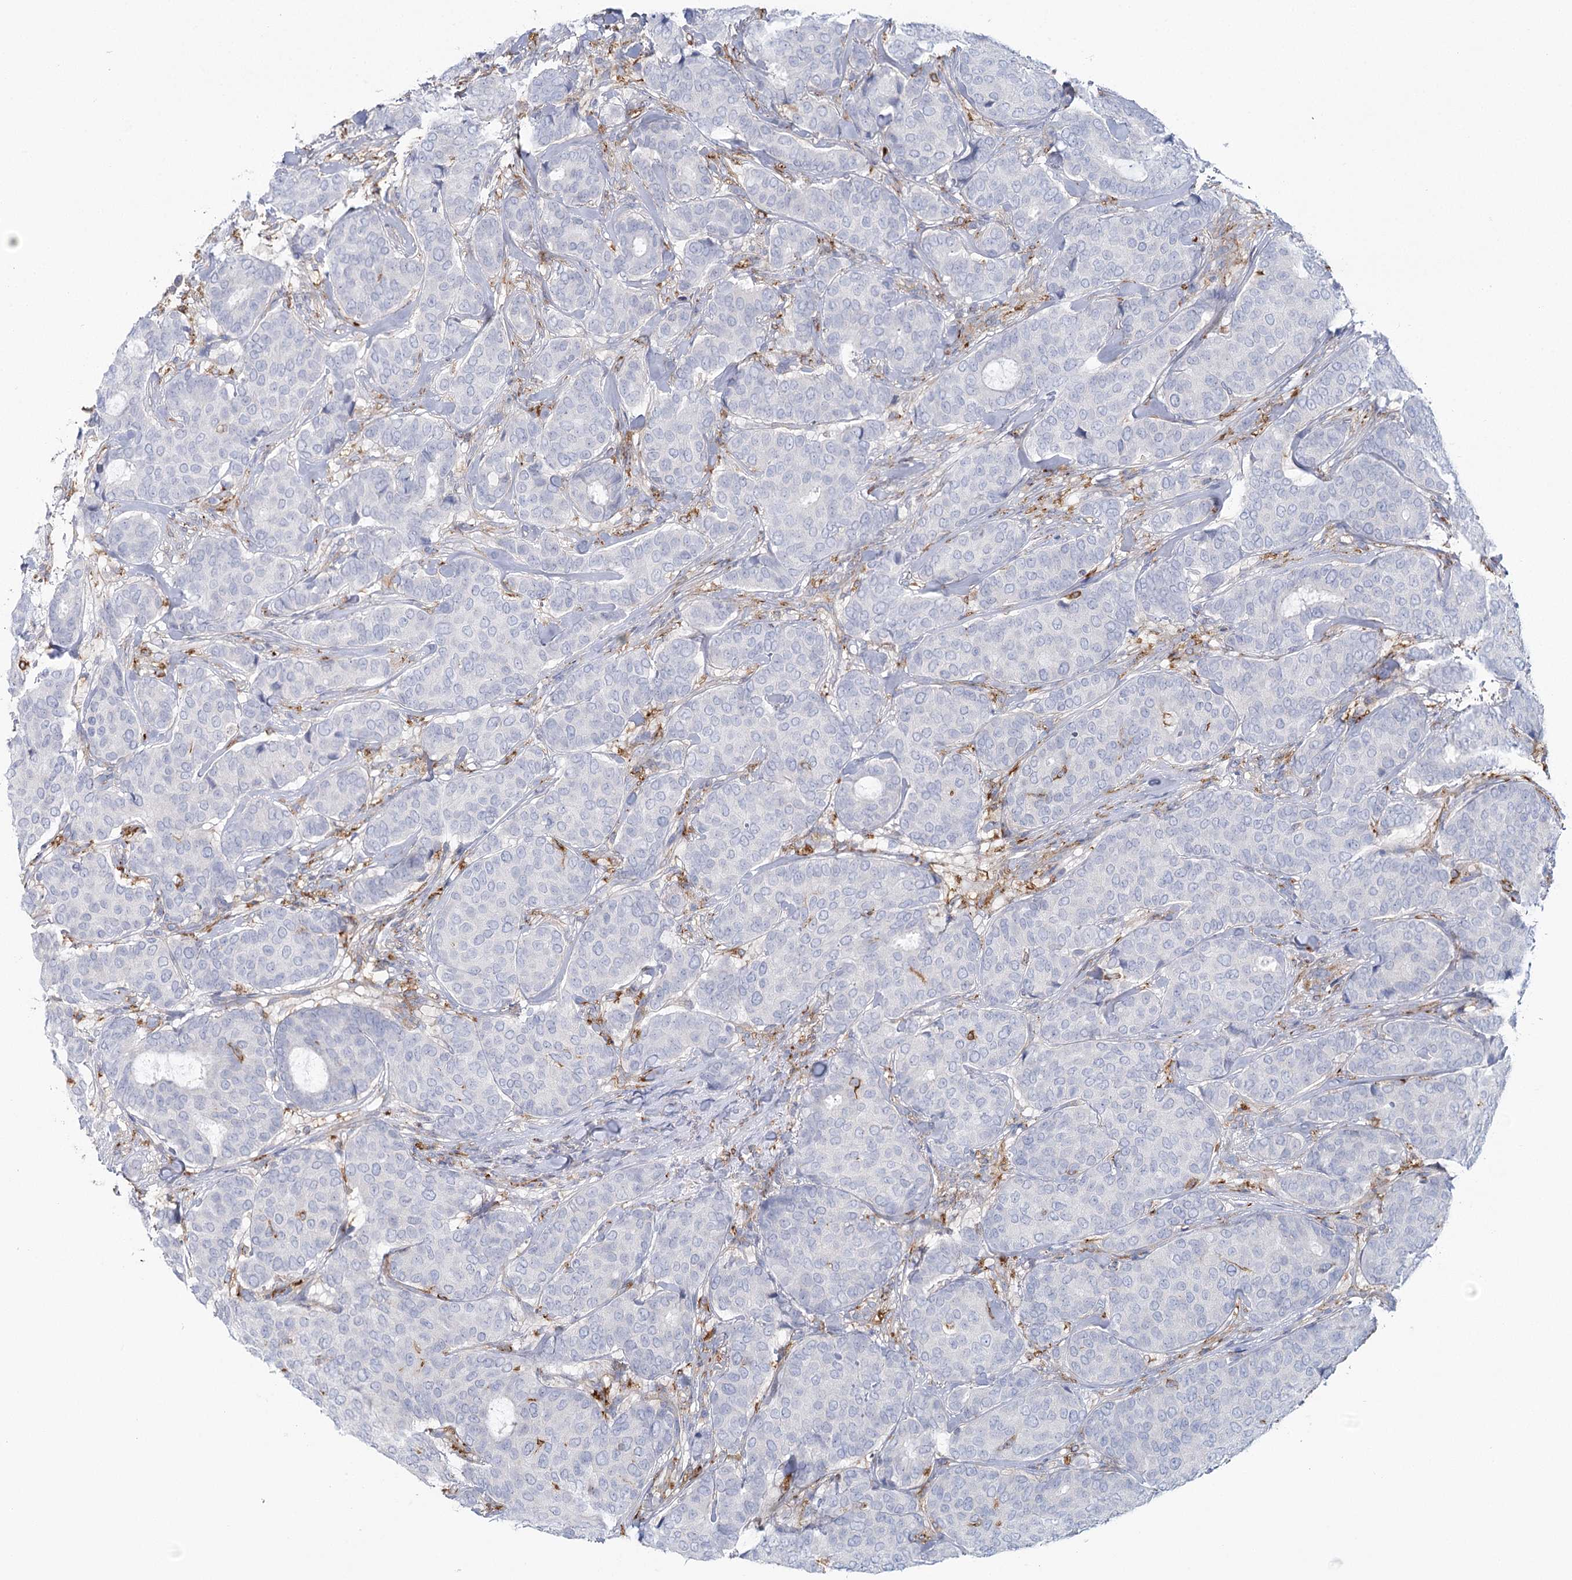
{"staining": {"intensity": "negative", "quantity": "none", "location": "none"}, "tissue": "breast cancer", "cell_type": "Tumor cells", "image_type": "cancer", "snomed": [{"axis": "morphology", "description": "Duct carcinoma"}, {"axis": "topography", "description": "Breast"}], "caption": "Immunohistochemistry (IHC) of human intraductal carcinoma (breast) demonstrates no positivity in tumor cells.", "gene": "CCDC88A", "patient": {"sex": "female", "age": 75}}